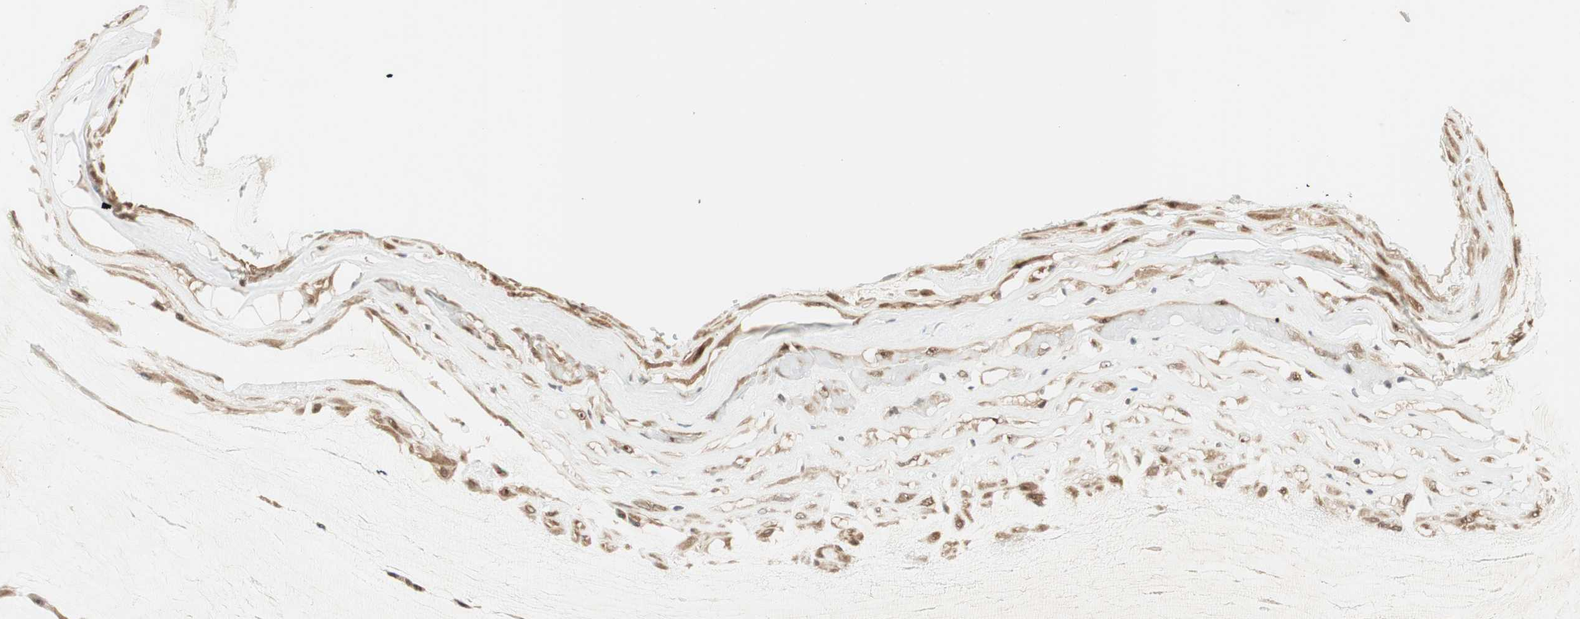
{"staining": {"intensity": "weak", "quantity": ">75%", "location": "none"}, "tissue": "ovarian cancer", "cell_type": "Tumor cells", "image_type": "cancer", "snomed": [{"axis": "morphology", "description": "Cystadenocarcinoma, mucinous, NOS"}, {"axis": "topography", "description": "Ovary"}], "caption": "Mucinous cystadenocarcinoma (ovarian) stained with immunohistochemistry reveals weak None expression in about >75% of tumor cells.", "gene": "IPO5", "patient": {"sex": "female", "age": 39}}